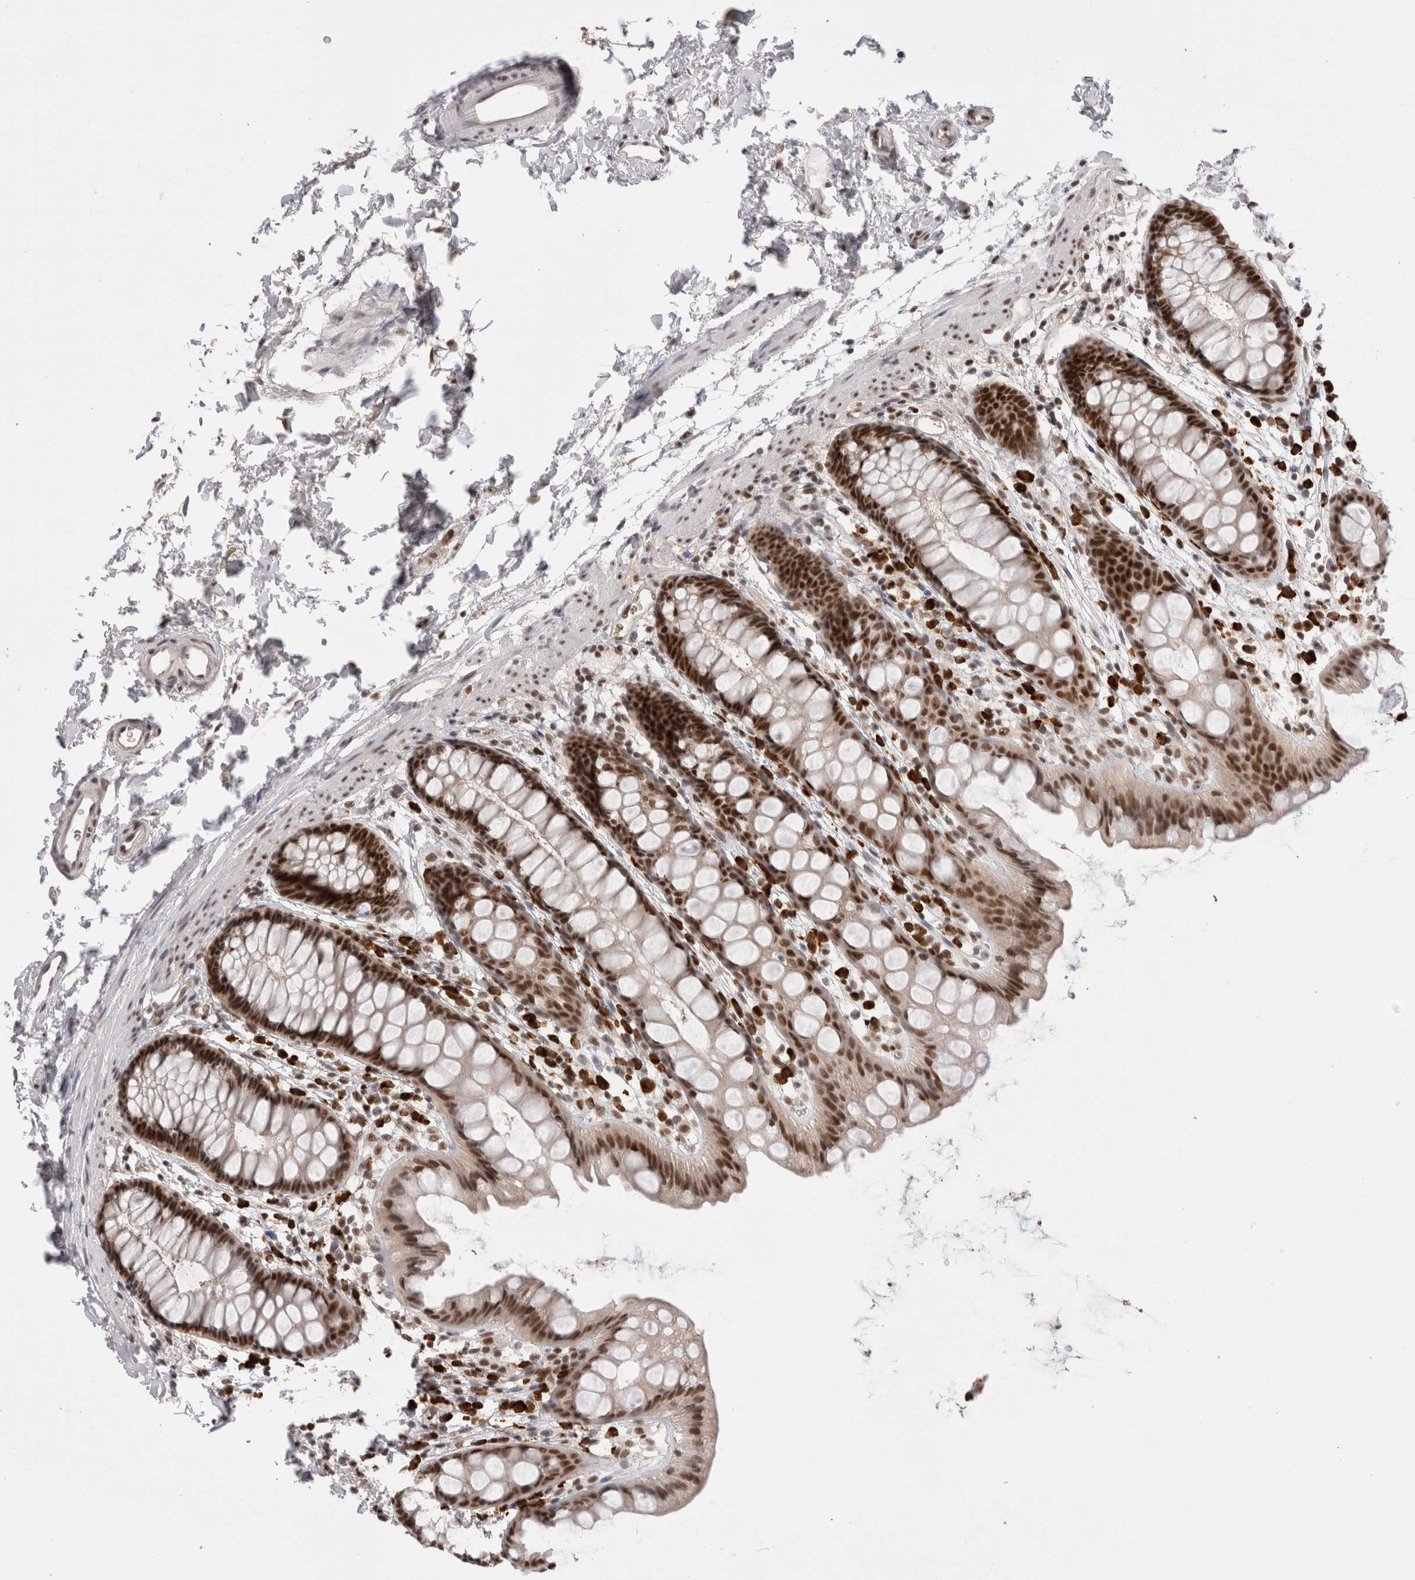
{"staining": {"intensity": "moderate", "quantity": ">75%", "location": "nuclear"}, "tissue": "rectum", "cell_type": "Glandular cells", "image_type": "normal", "snomed": [{"axis": "morphology", "description": "Normal tissue, NOS"}, {"axis": "topography", "description": "Rectum"}], "caption": "A medium amount of moderate nuclear expression is seen in about >75% of glandular cells in normal rectum.", "gene": "ZNF24", "patient": {"sex": "female", "age": 65}}